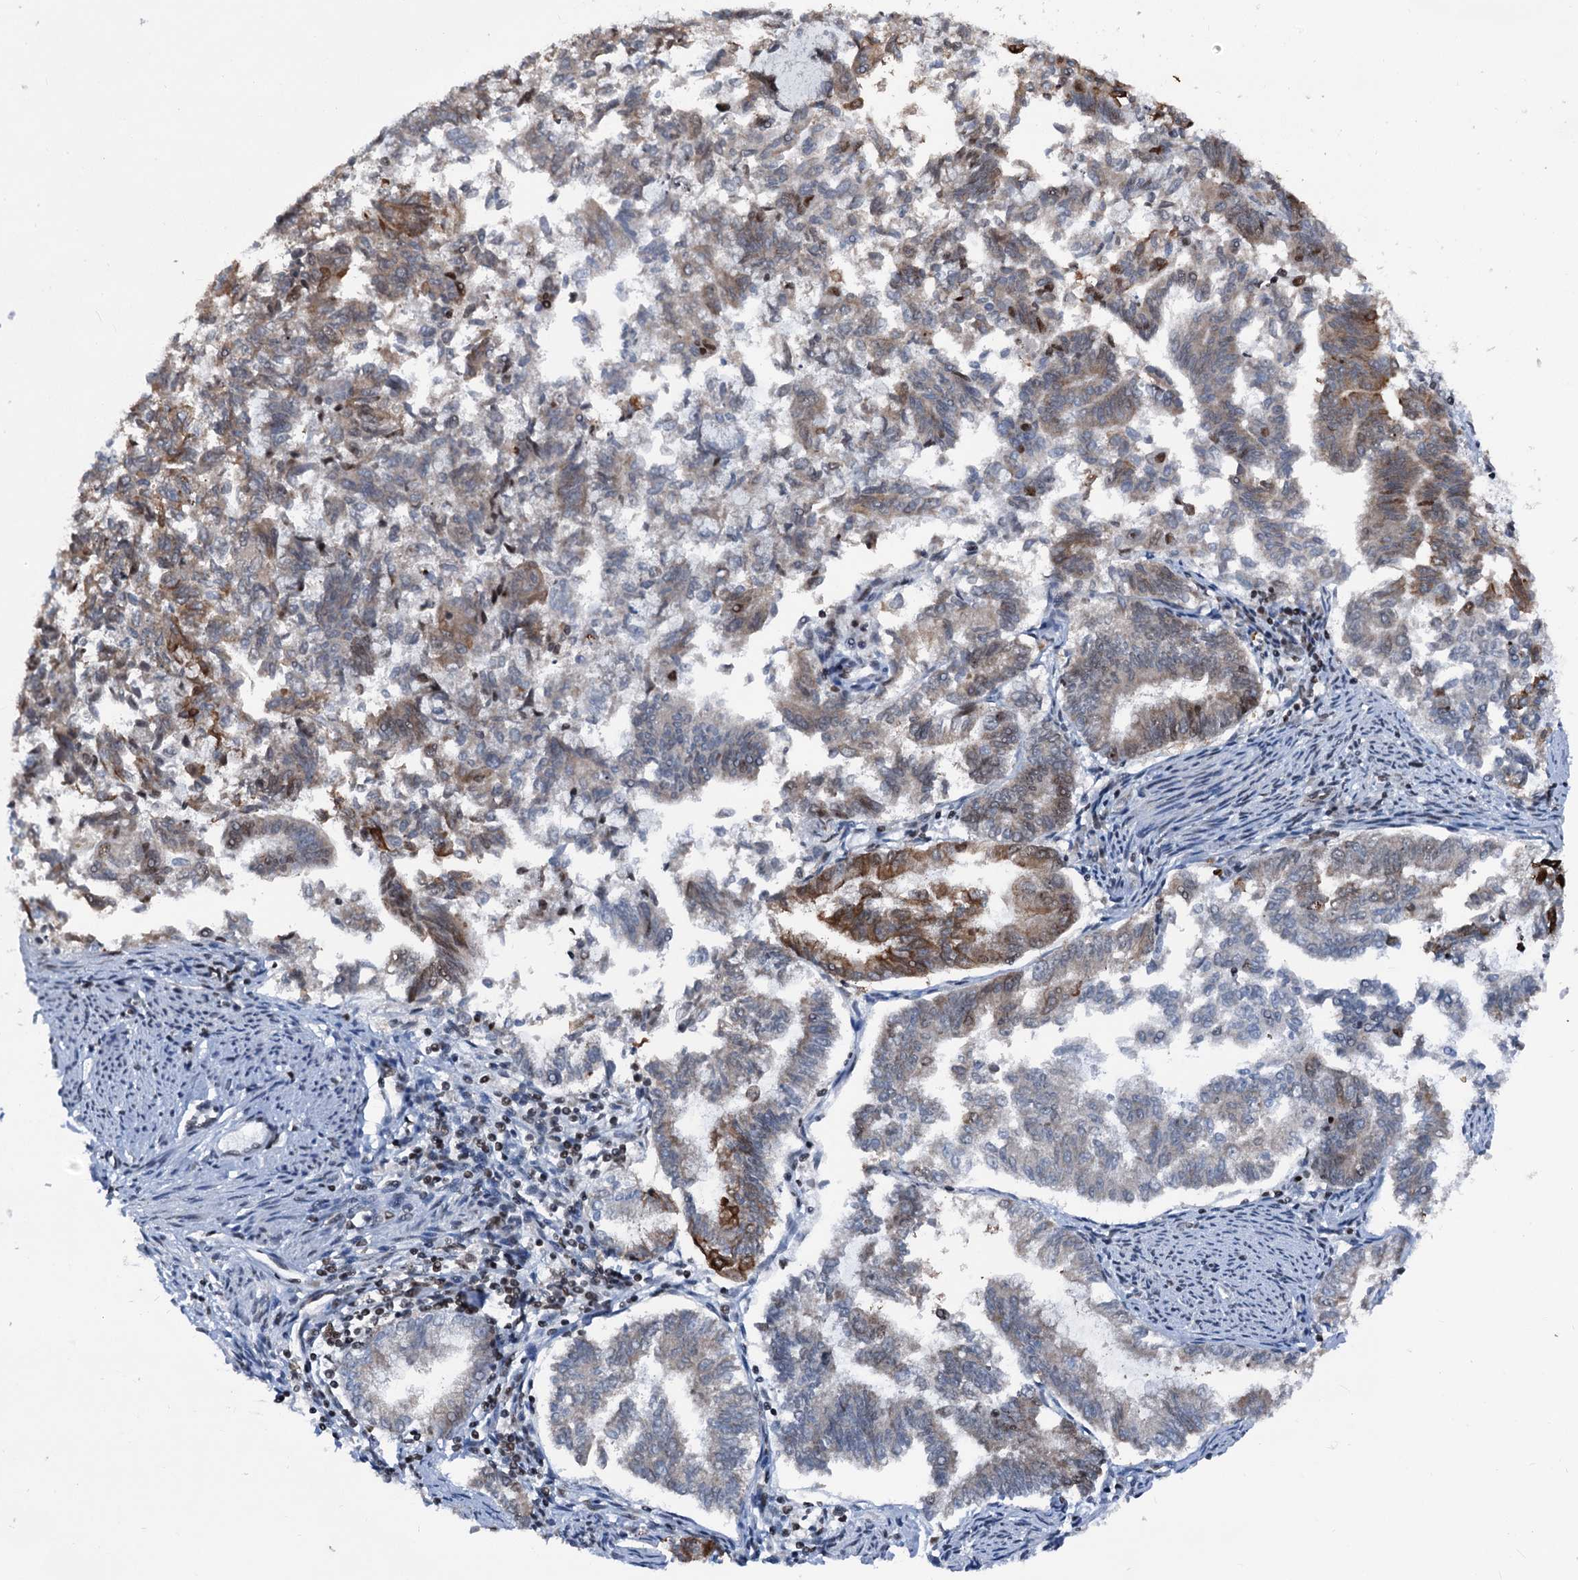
{"staining": {"intensity": "moderate", "quantity": "<25%", "location": "cytoplasmic/membranous,nuclear"}, "tissue": "endometrial cancer", "cell_type": "Tumor cells", "image_type": "cancer", "snomed": [{"axis": "morphology", "description": "Adenocarcinoma, NOS"}, {"axis": "topography", "description": "Endometrium"}], "caption": "Immunohistochemistry photomicrograph of neoplastic tissue: human adenocarcinoma (endometrial) stained using IHC demonstrates low levels of moderate protein expression localized specifically in the cytoplasmic/membranous and nuclear of tumor cells, appearing as a cytoplasmic/membranous and nuclear brown color.", "gene": "DDX23", "patient": {"sex": "female", "age": 79}}